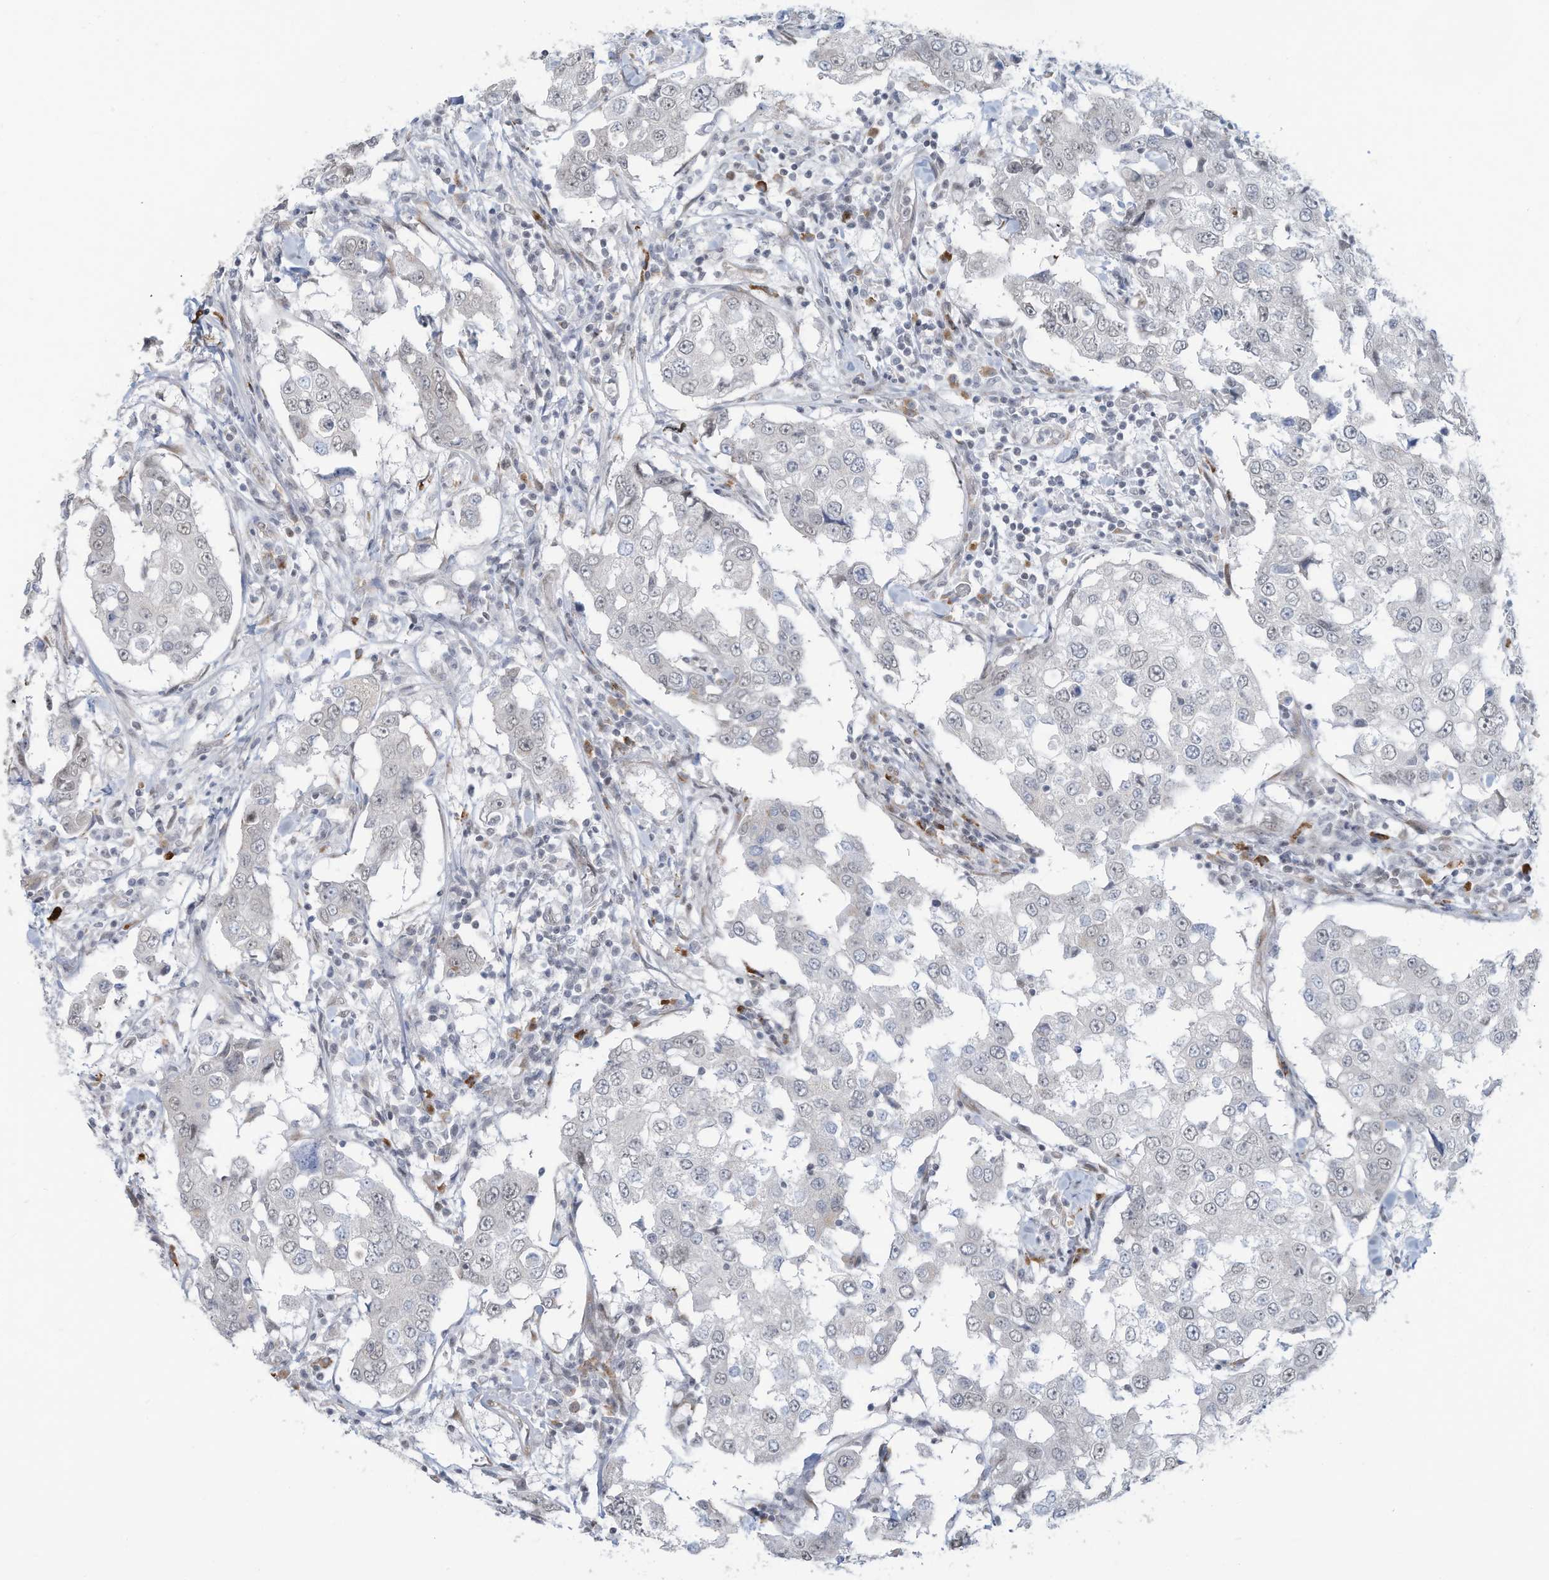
{"staining": {"intensity": "weak", "quantity": "<25%", "location": "nuclear"}, "tissue": "breast cancer", "cell_type": "Tumor cells", "image_type": "cancer", "snomed": [{"axis": "morphology", "description": "Duct carcinoma"}, {"axis": "topography", "description": "Breast"}], "caption": "Immunohistochemistry (IHC) of breast intraductal carcinoma reveals no staining in tumor cells.", "gene": "SARNP", "patient": {"sex": "female", "age": 27}}